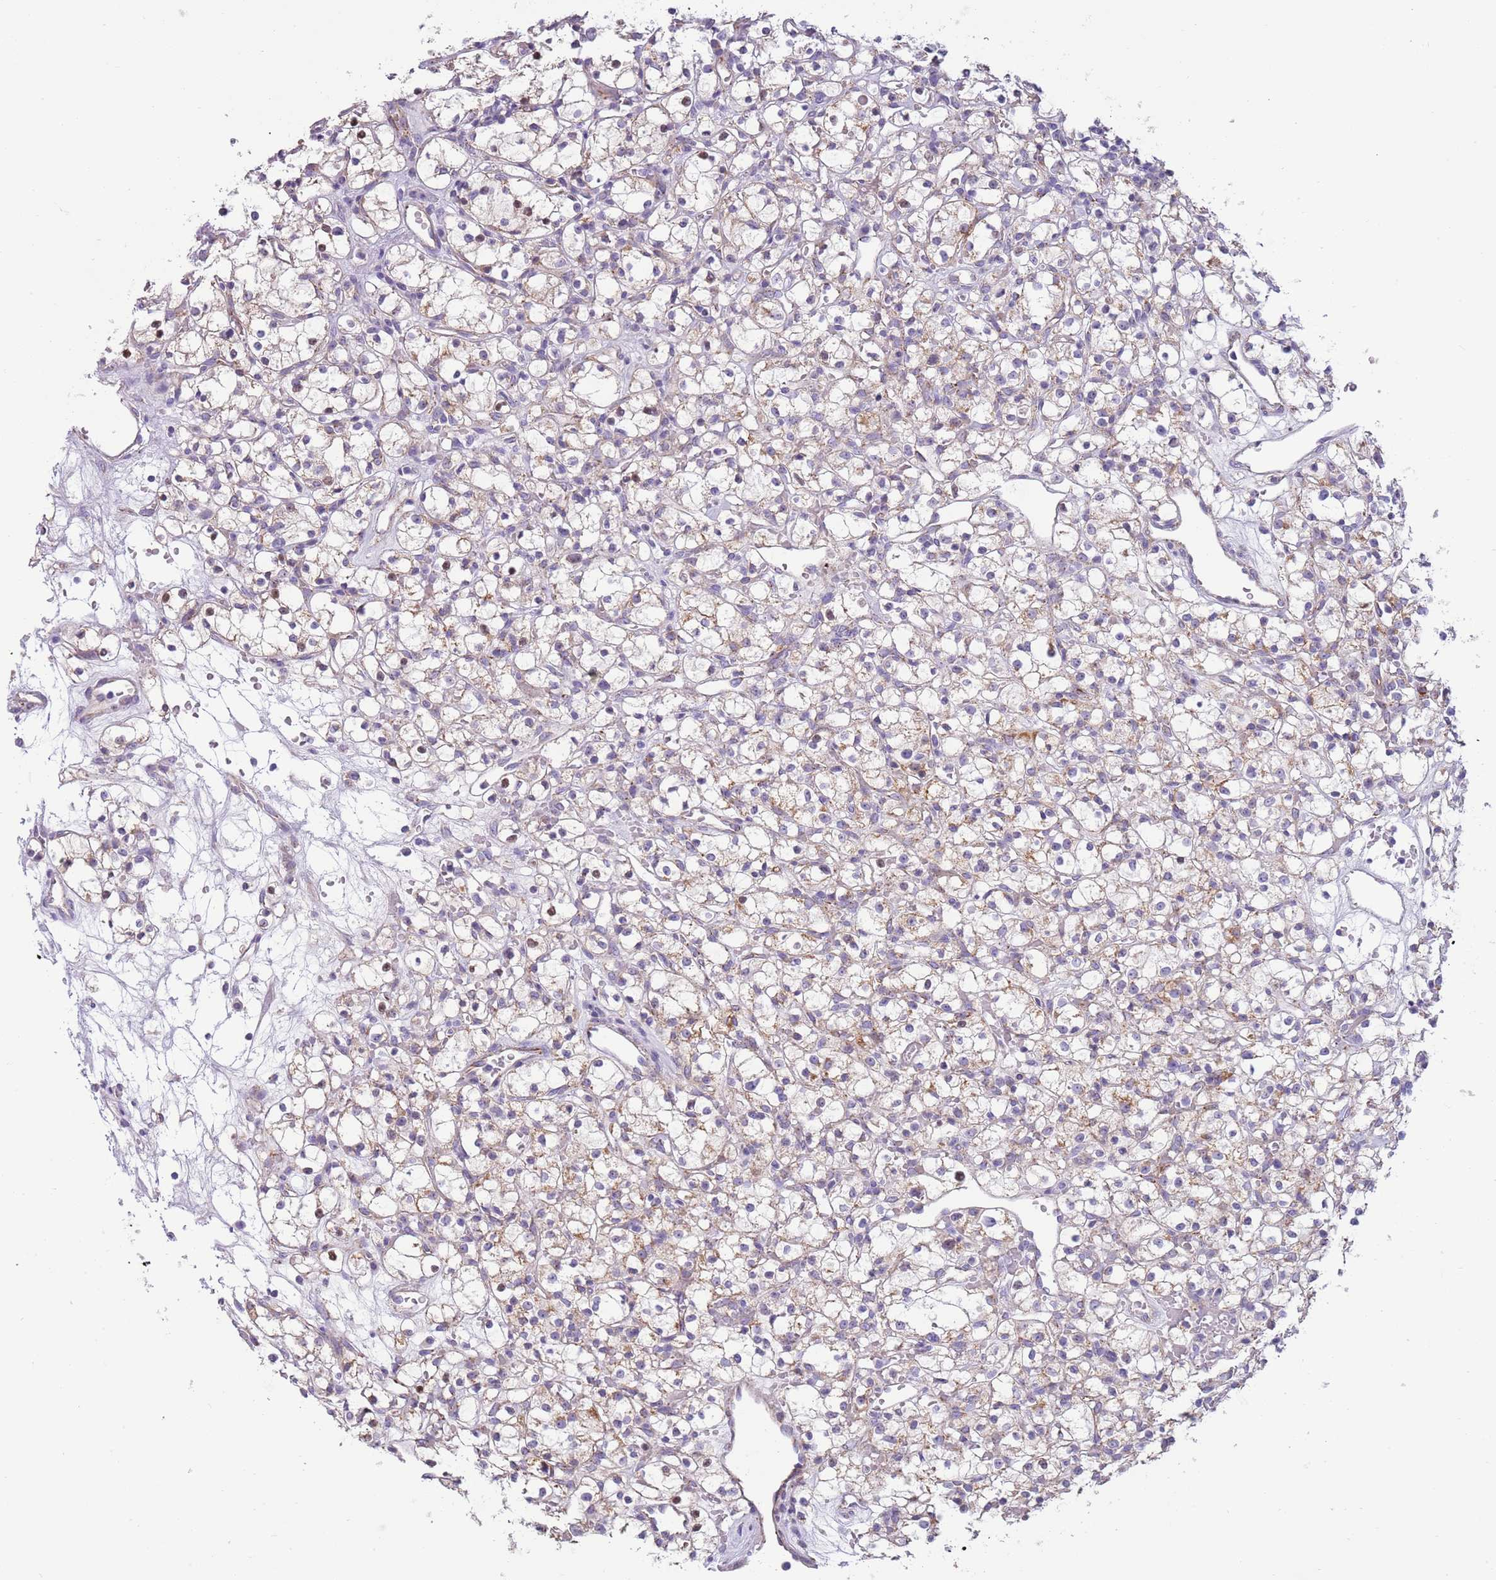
{"staining": {"intensity": "weak", "quantity": "25%-75%", "location": "cytoplasmic/membranous"}, "tissue": "renal cancer", "cell_type": "Tumor cells", "image_type": "cancer", "snomed": [{"axis": "morphology", "description": "Adenocarcinoma, NOS"}, {"axis": "topography", "description": "Kidney"}], "caption": "Immunohistochemistry staining of renal adenocarcinoma, which shows low levels of weak cytoplasmic/membranous positivity in approximately 25%-75% of tumor cells indicating weak cytoplasmic/membranous protein expression. The staining was performed using DAB (brown) for protein detection and nuclei were counterstained in hematoxylin (blue).", "gene": "RNF222", "patient": {"sex": "female", "age": 59}}